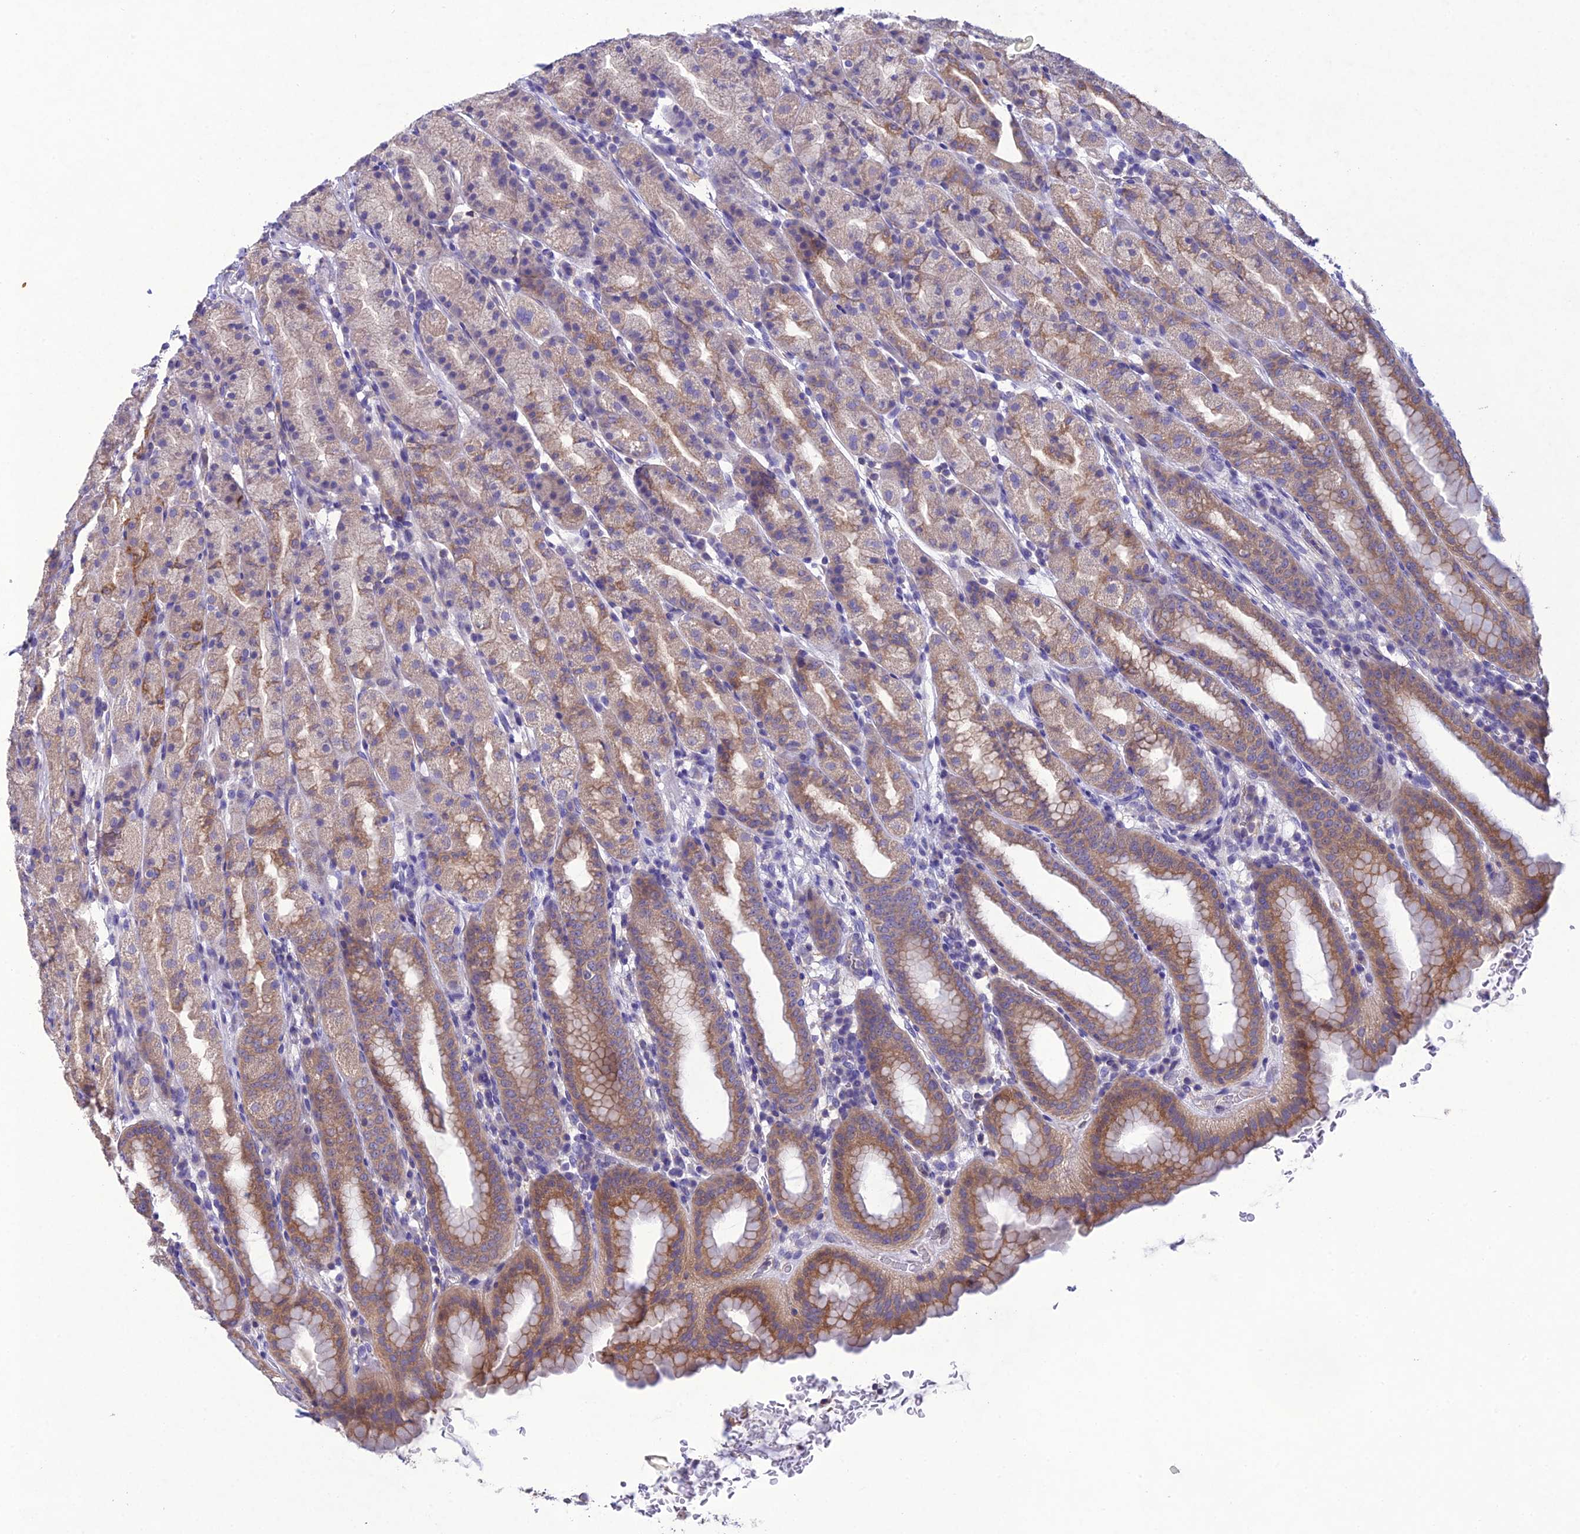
{"staining": {"intensity": "moderate", "quantity": "25%-75%", "location": "cytoplasmic/membranous"}, "tissue": "stomach", "cell_type": "Glandular cells", "image_type": "normal", "snomed": [{"axis": "morphology", "description": "Normal tissue, NOS"}, {"axis": "topography", "description": "Stomach, upper"}], "caption": "The image demonstrates staining of normal stomach, revealing moderate cytoplasmic/membranous protein staining (brown color) within glandular cells.", "gene": "SNX24", "patient": {"sex": "male", "age": 68}}